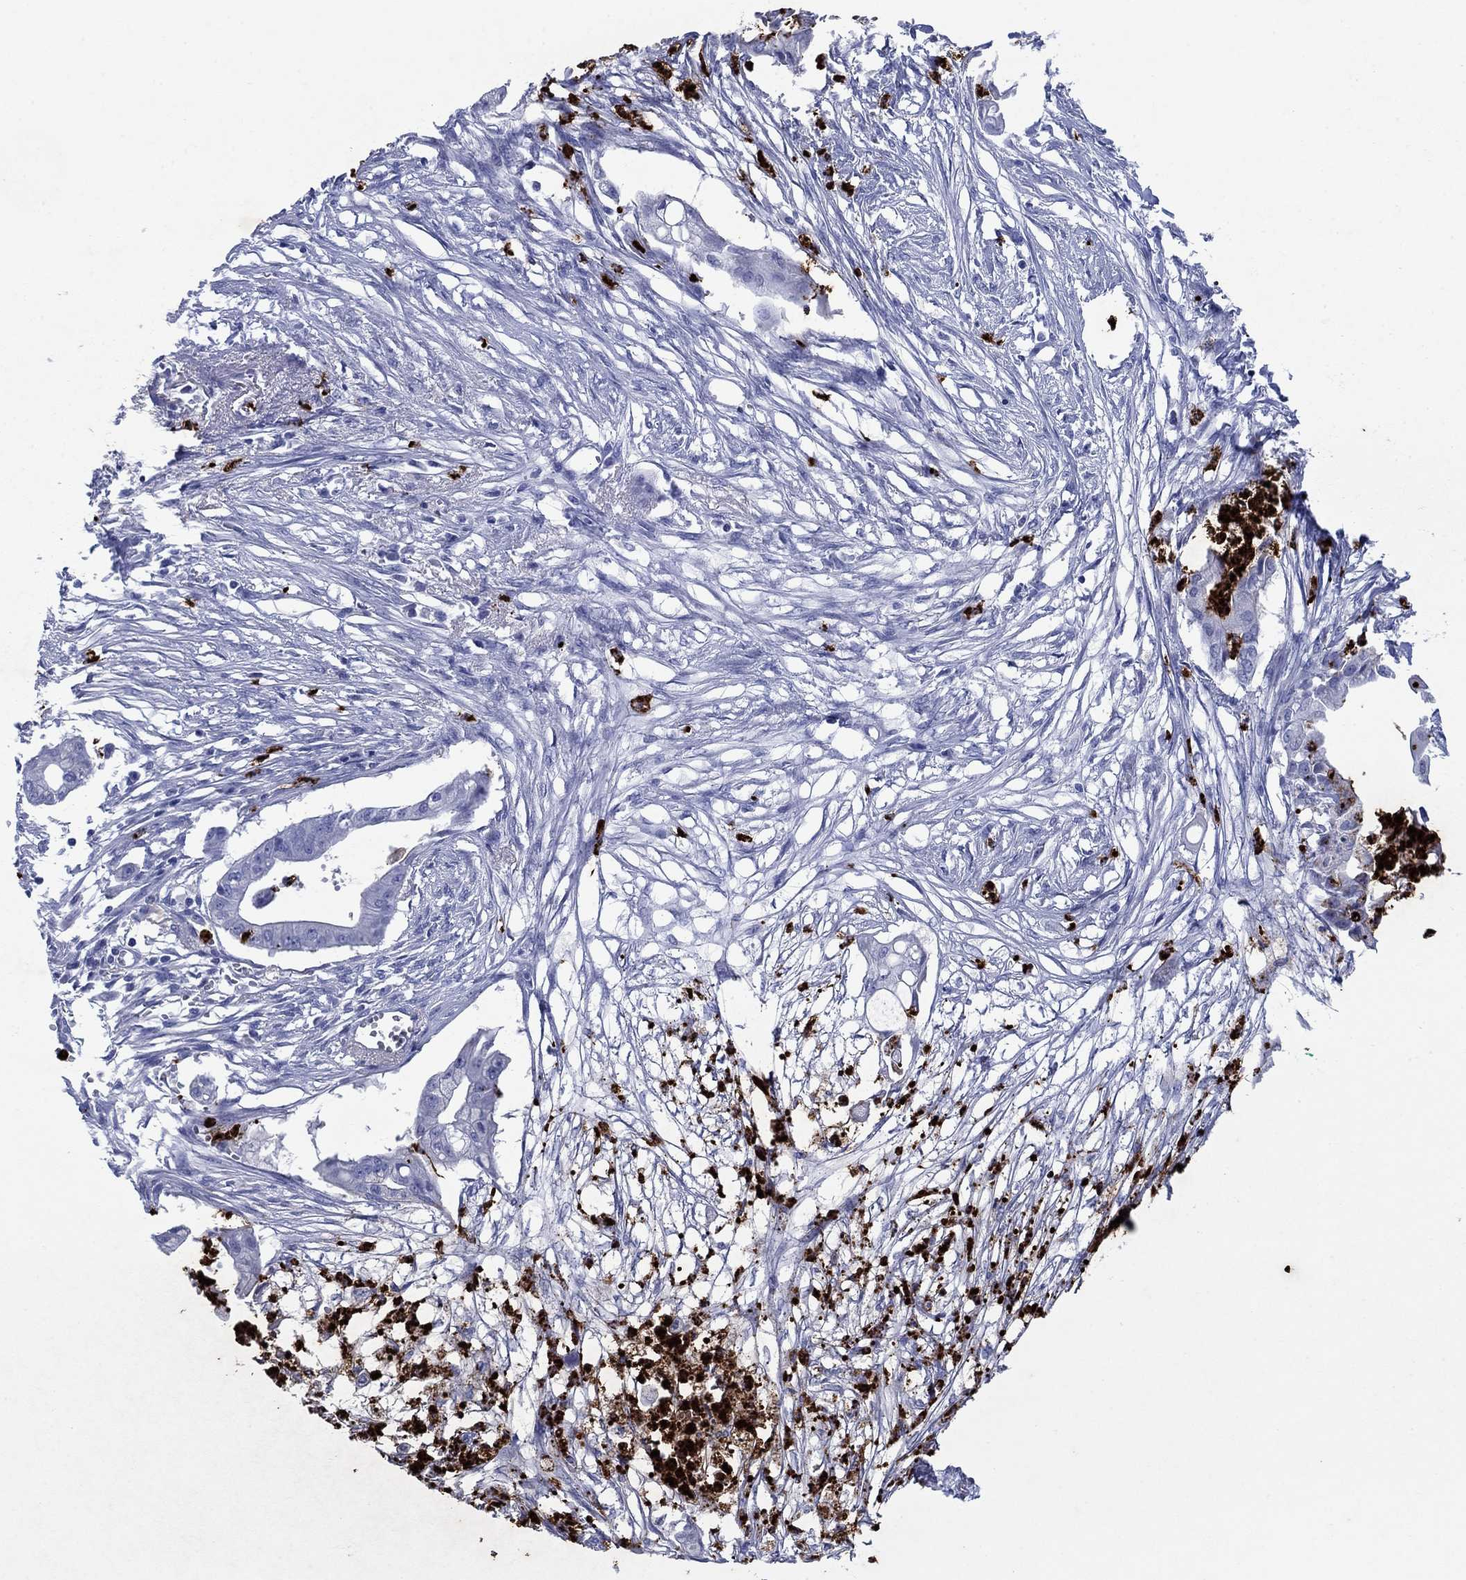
{"staining": {"intensity": "negative", "quantity": "none", "location": "none"}, "tissue": "pancreatic cancer", "cell_type": "Tumor cells", "image_type": "cancer", "snomed": [{"axis": "morphology", "description": "Normal tissue, NOS"}, {"axis": "morphology", "description": "Adenocarcinoma, NOS"}, {"axis": "topography", "description": "Pancreas"}], "caption": "Pancreatic cancer (adenocarcinoma) was stained to show a protein in brown. There is no significant staining in tumor cells.", "gene": "AZU1", "patient": {"sex": "female", "age": 58}}